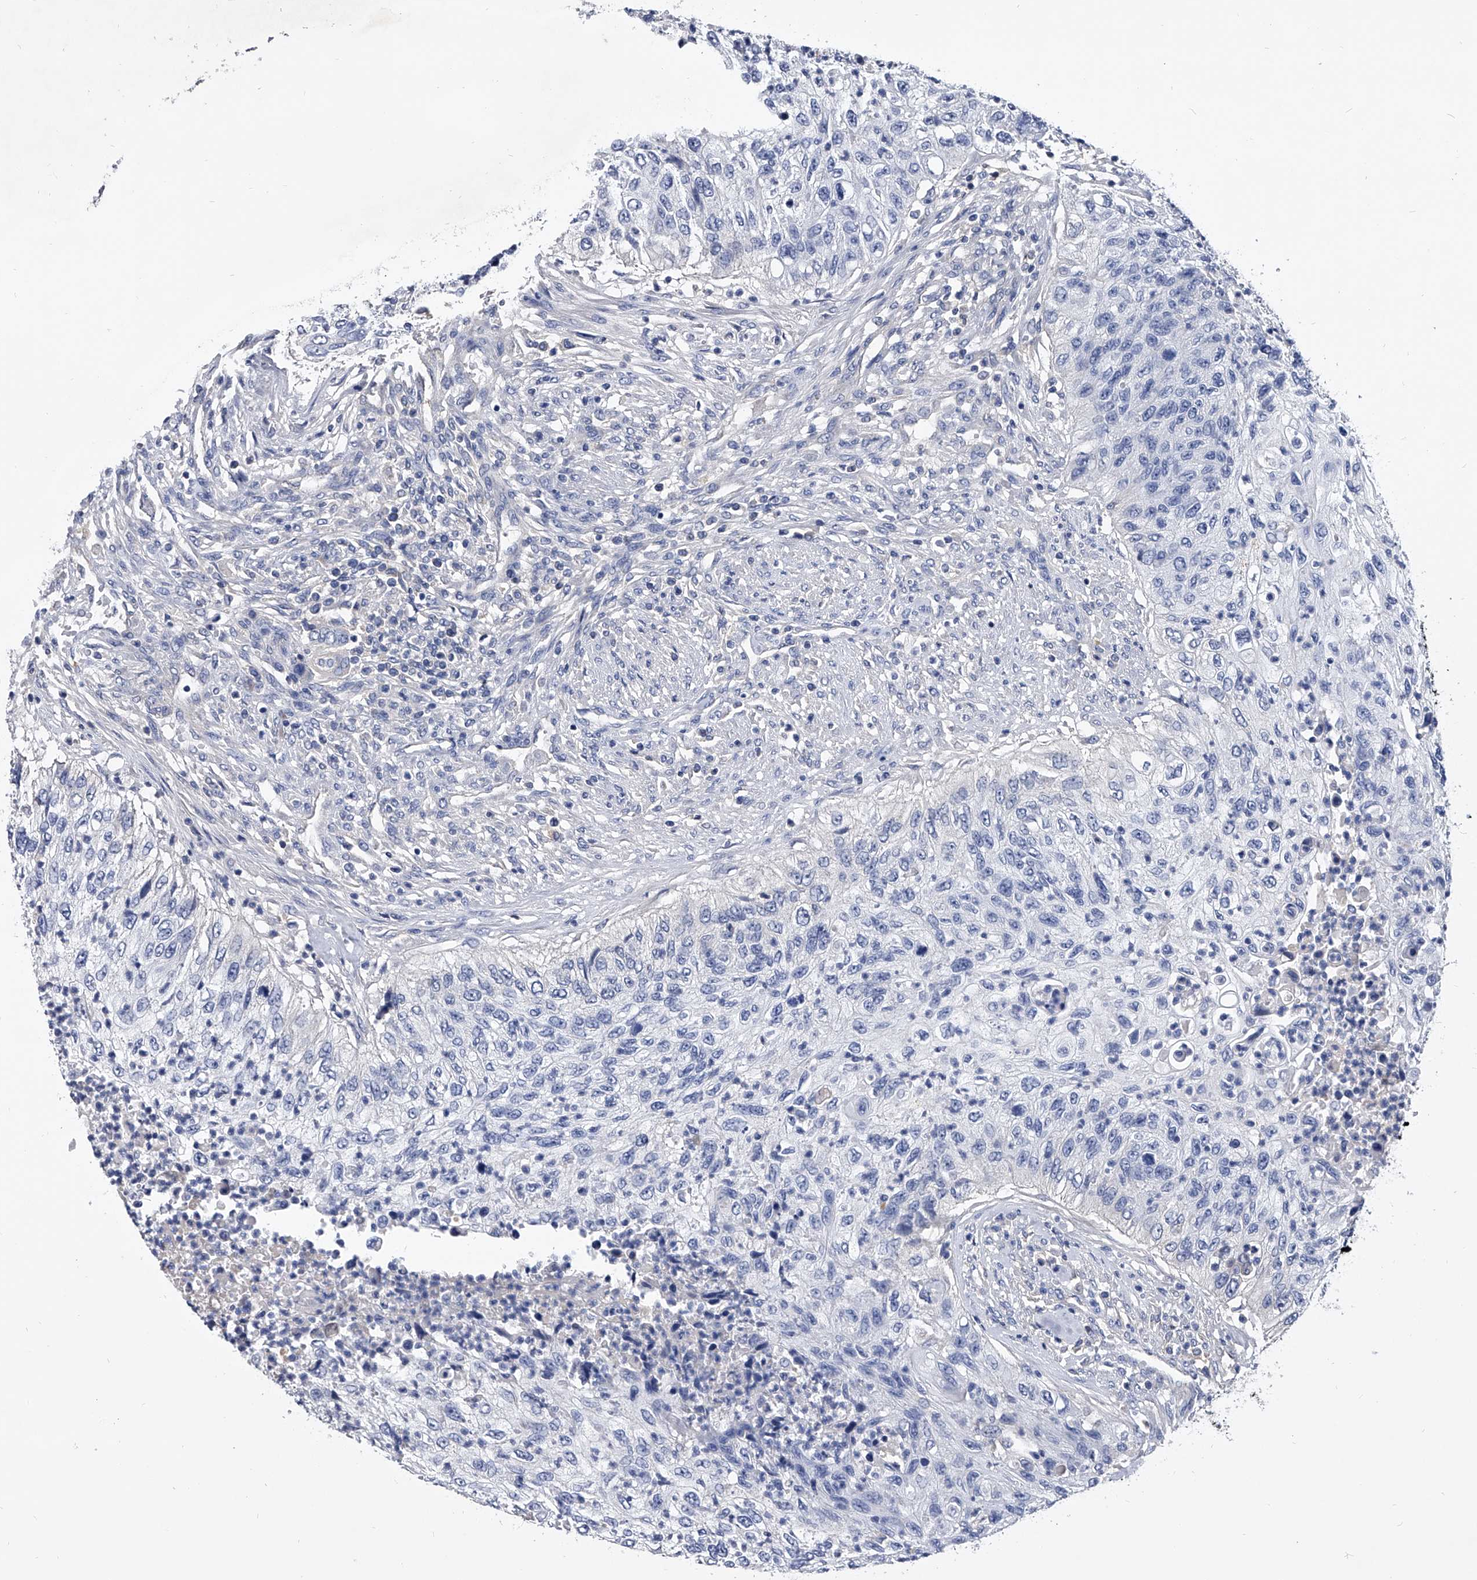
{"staining": {"intensity": "negative", "quantity": "none", "location": "none"}, "tissue": "urothelial cancer", "cell_type": "Tumor cells", "image_type": "cancer", "snomed": [{"axis": "morphology", "description": "Urothelial carcinoma, High grade"}, {"axis": "topography", "description": "Urinary bladder"}], "caption": "The immunohistochemistry histopathology image has no significant staining in tumor cells of high-grade urothelial carcinoma tissue. (DAB (3,3'-diaminobenzidine) IHC visualized using brightfield microscopy, high magnification).", "gene": "EFCAB7", "patient": {"sex": "female", "age": 60}}